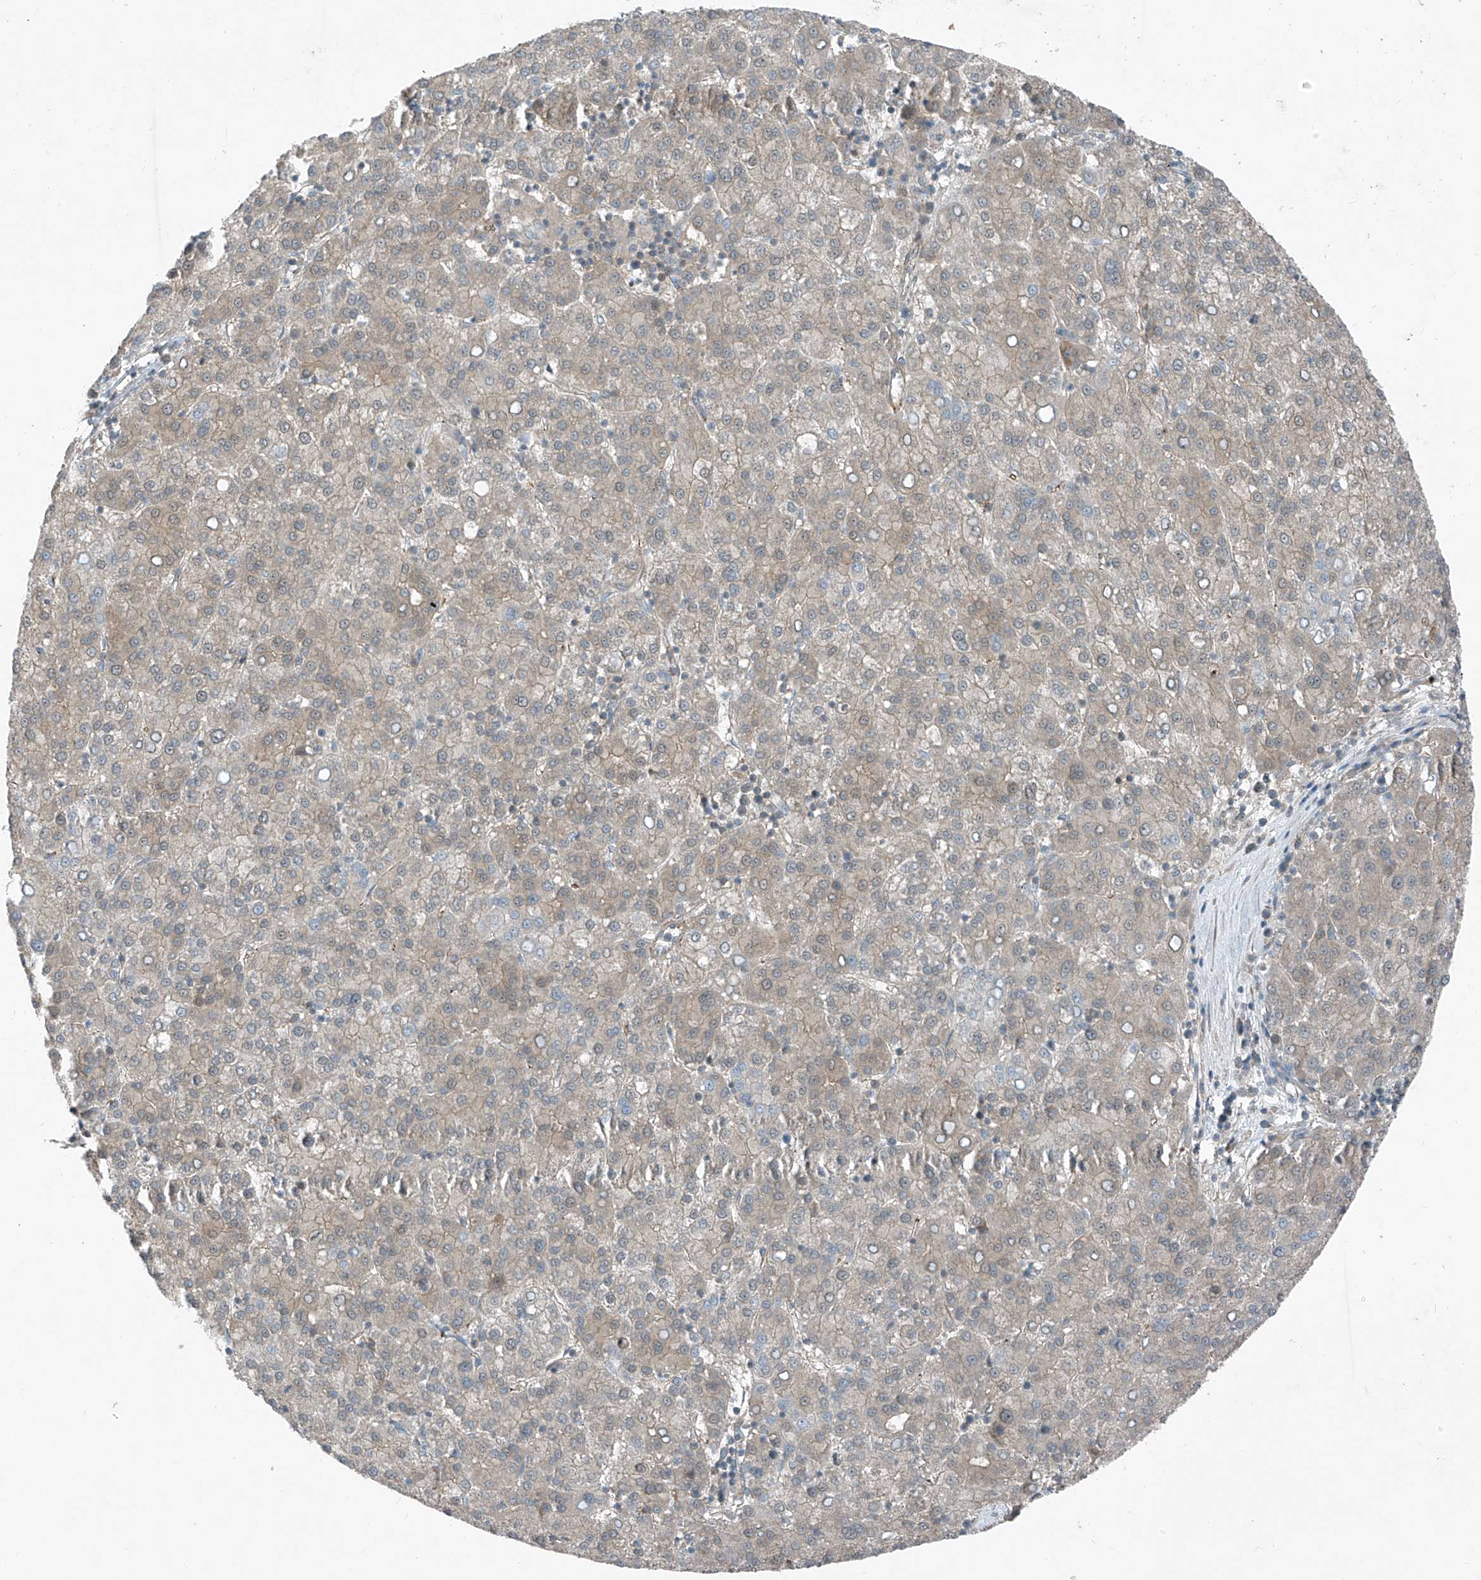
{"staining": {"intensity": "negative", "quantity": "none", "location": "none"}, "tissue": "liver cancer", "cell_type": "Tumor cells", "image_type": "cancer", "snomed": [{"axis": "morphology", "description": "Carcinoma, Hepatocellular, NOS"}, {"axis": "topography", "description": "Liver"}], "caption": "High magnification brightfield microscopy of liver cancer stained with DAB (brown) and counterstained with hematoxylin (blue): tumor cells show no significant staining.", "gene": "PPCS", "patient": {"sex": "female", "age": 58}}